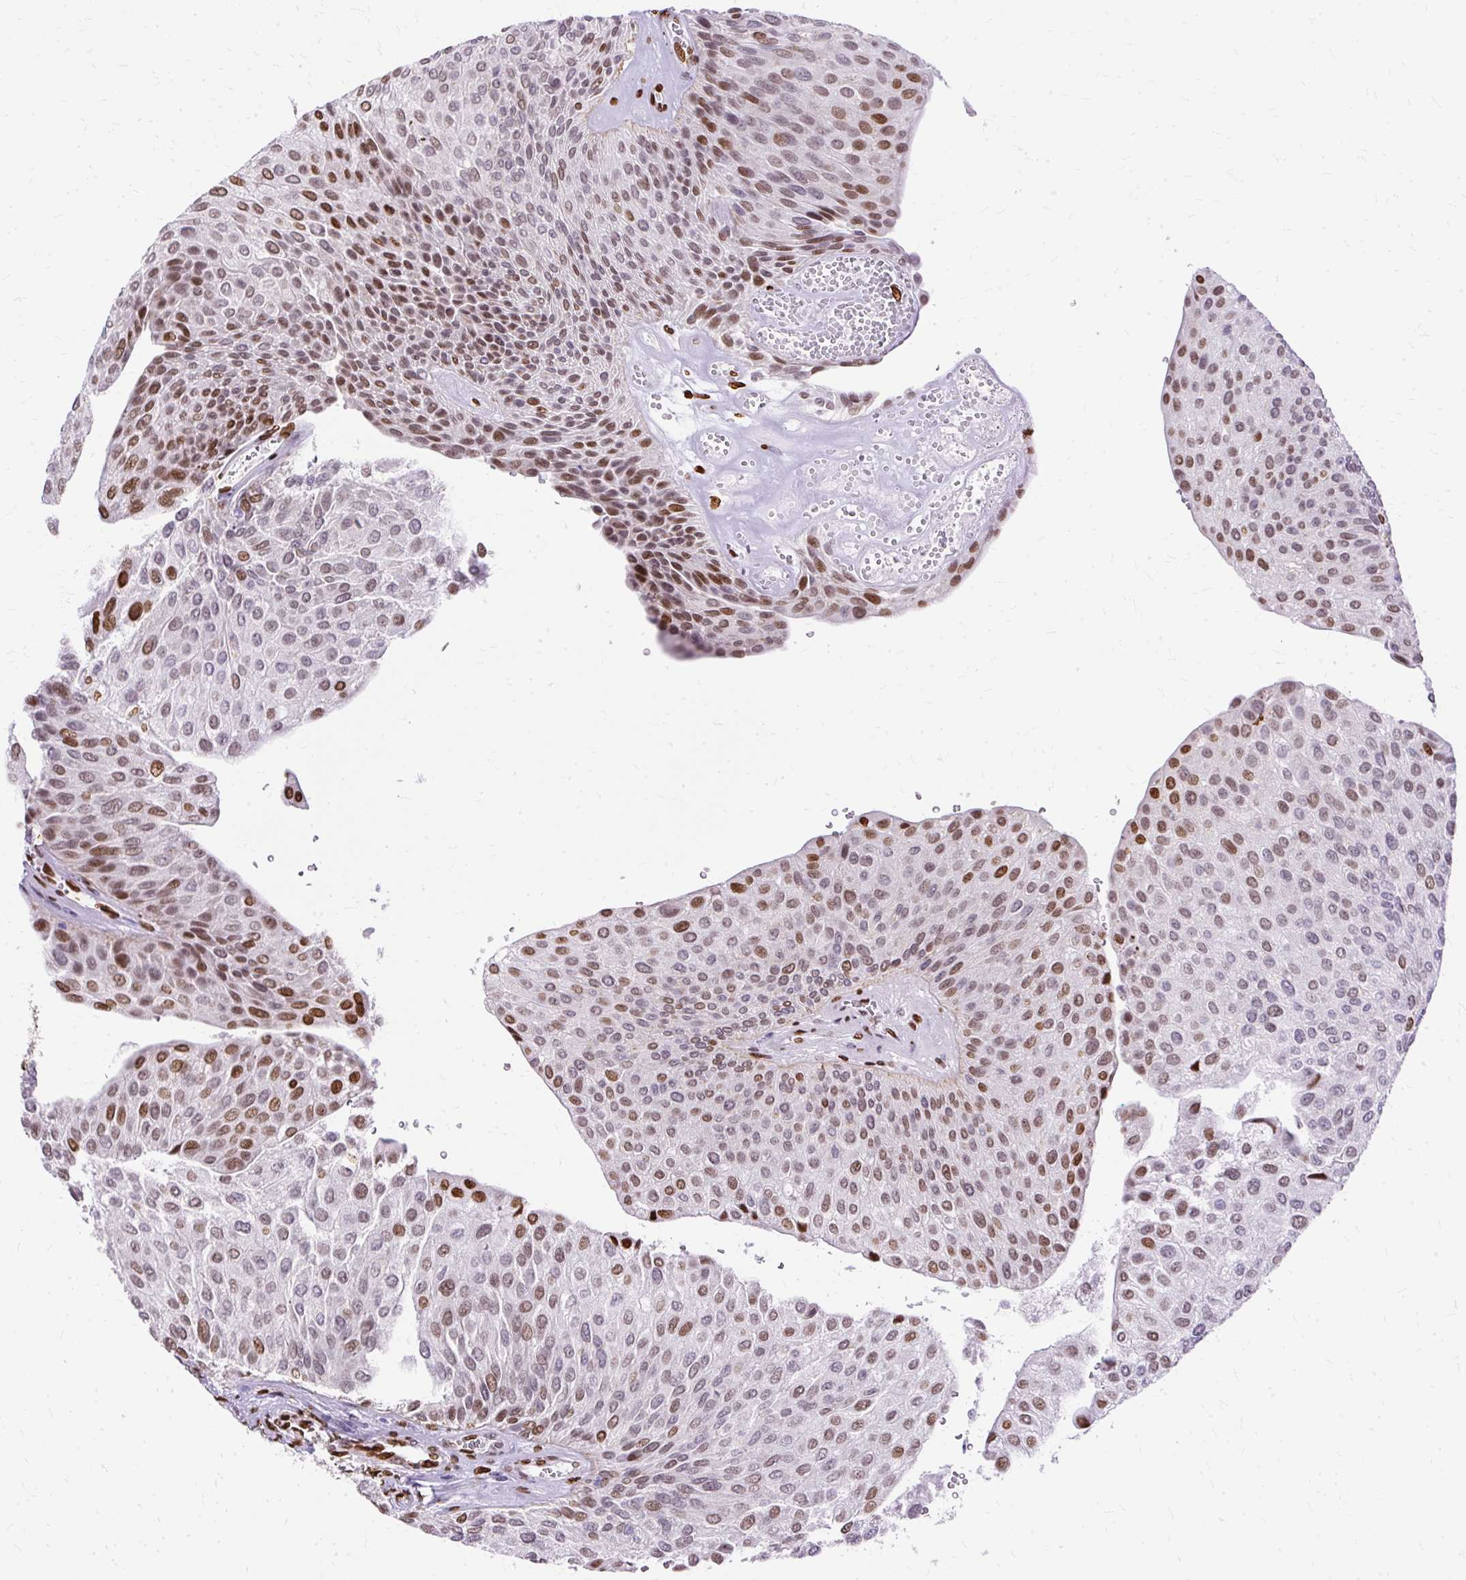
{"staining": {"intensity": "moderate", "quantity": "25%-75%", "location": "nuclear"}, "tissue": "urothelial cancer", "cell_type": "Tumor cells", "image_type": "cancer", "snomed": [{"axis": "morphology", "description": "Urothelial carcinoma, NOS"}, {"axis": "topography", "description": "Urinary bladder"}], "caption": "IHC histopathology image of neoplastic tissue: urothelial cancer stained using immunohistochemistry (IHC) exhibits medium levels of moderate protein expression localized specifically in the nuclear of tumor cells, appearing as a nuclear brown color.", "gene": "TMEM184C", "patient": {"sex": "male", "age": 67}}